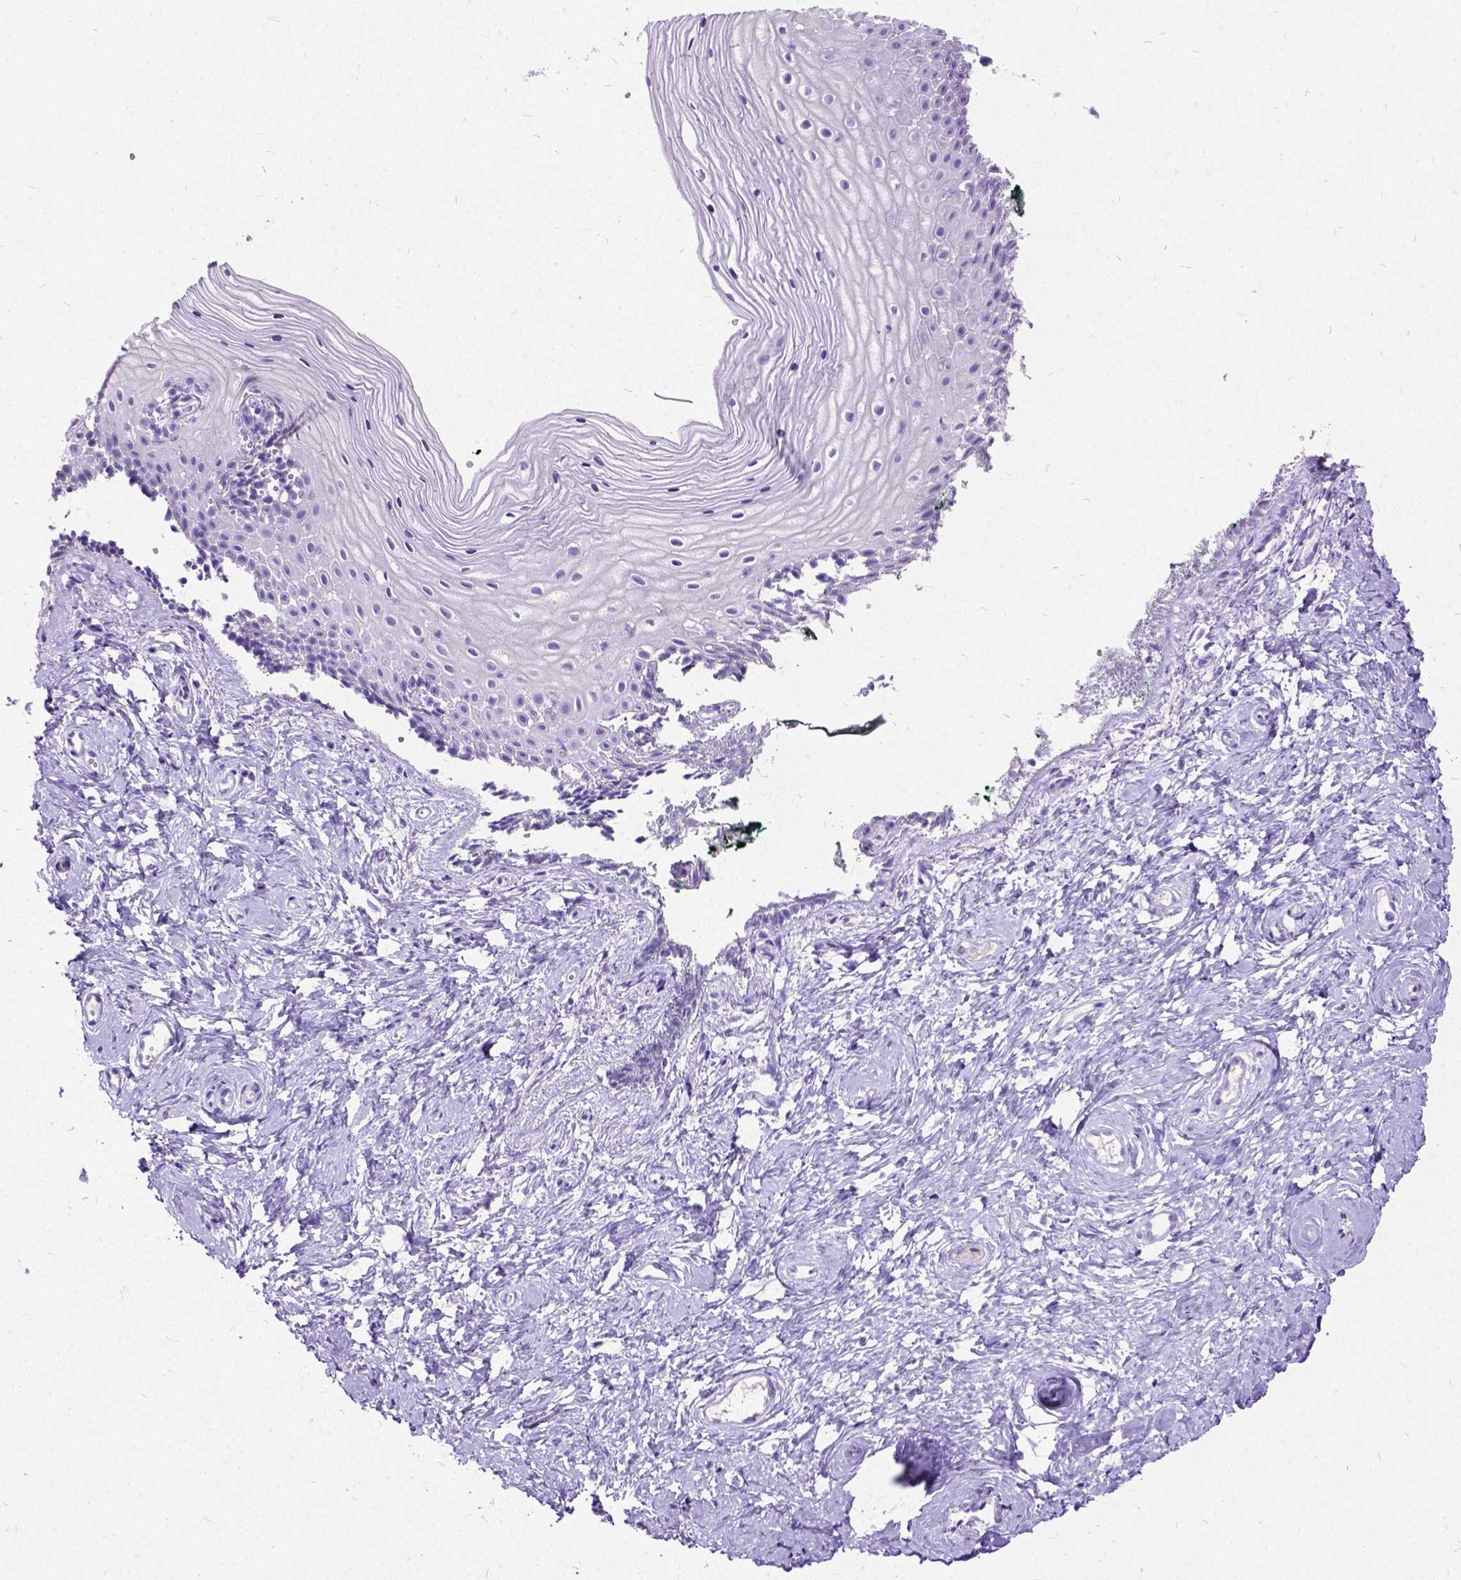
{"staining": {"intensity": "negative", "quantity": "none", "location": "none"}, "tissue": "vagina", "cell_type": "Squamous epithelial cells", "image_type": "normal", "snomed": [{"axis": "morphology", "description": "Normal tissue, NOS"}, {"axis": "topography", "description": "Vagina"}], "caption": "Immunohistochemical staining of normal human vagina displays no significant positivity in squamous epithelial cells. (Brightfield microscopy of DAB immunohistochemistry (IHC) at high magnification).", "gene": "NEUROD4", "patient": {"sex": "female", "age": 38}}